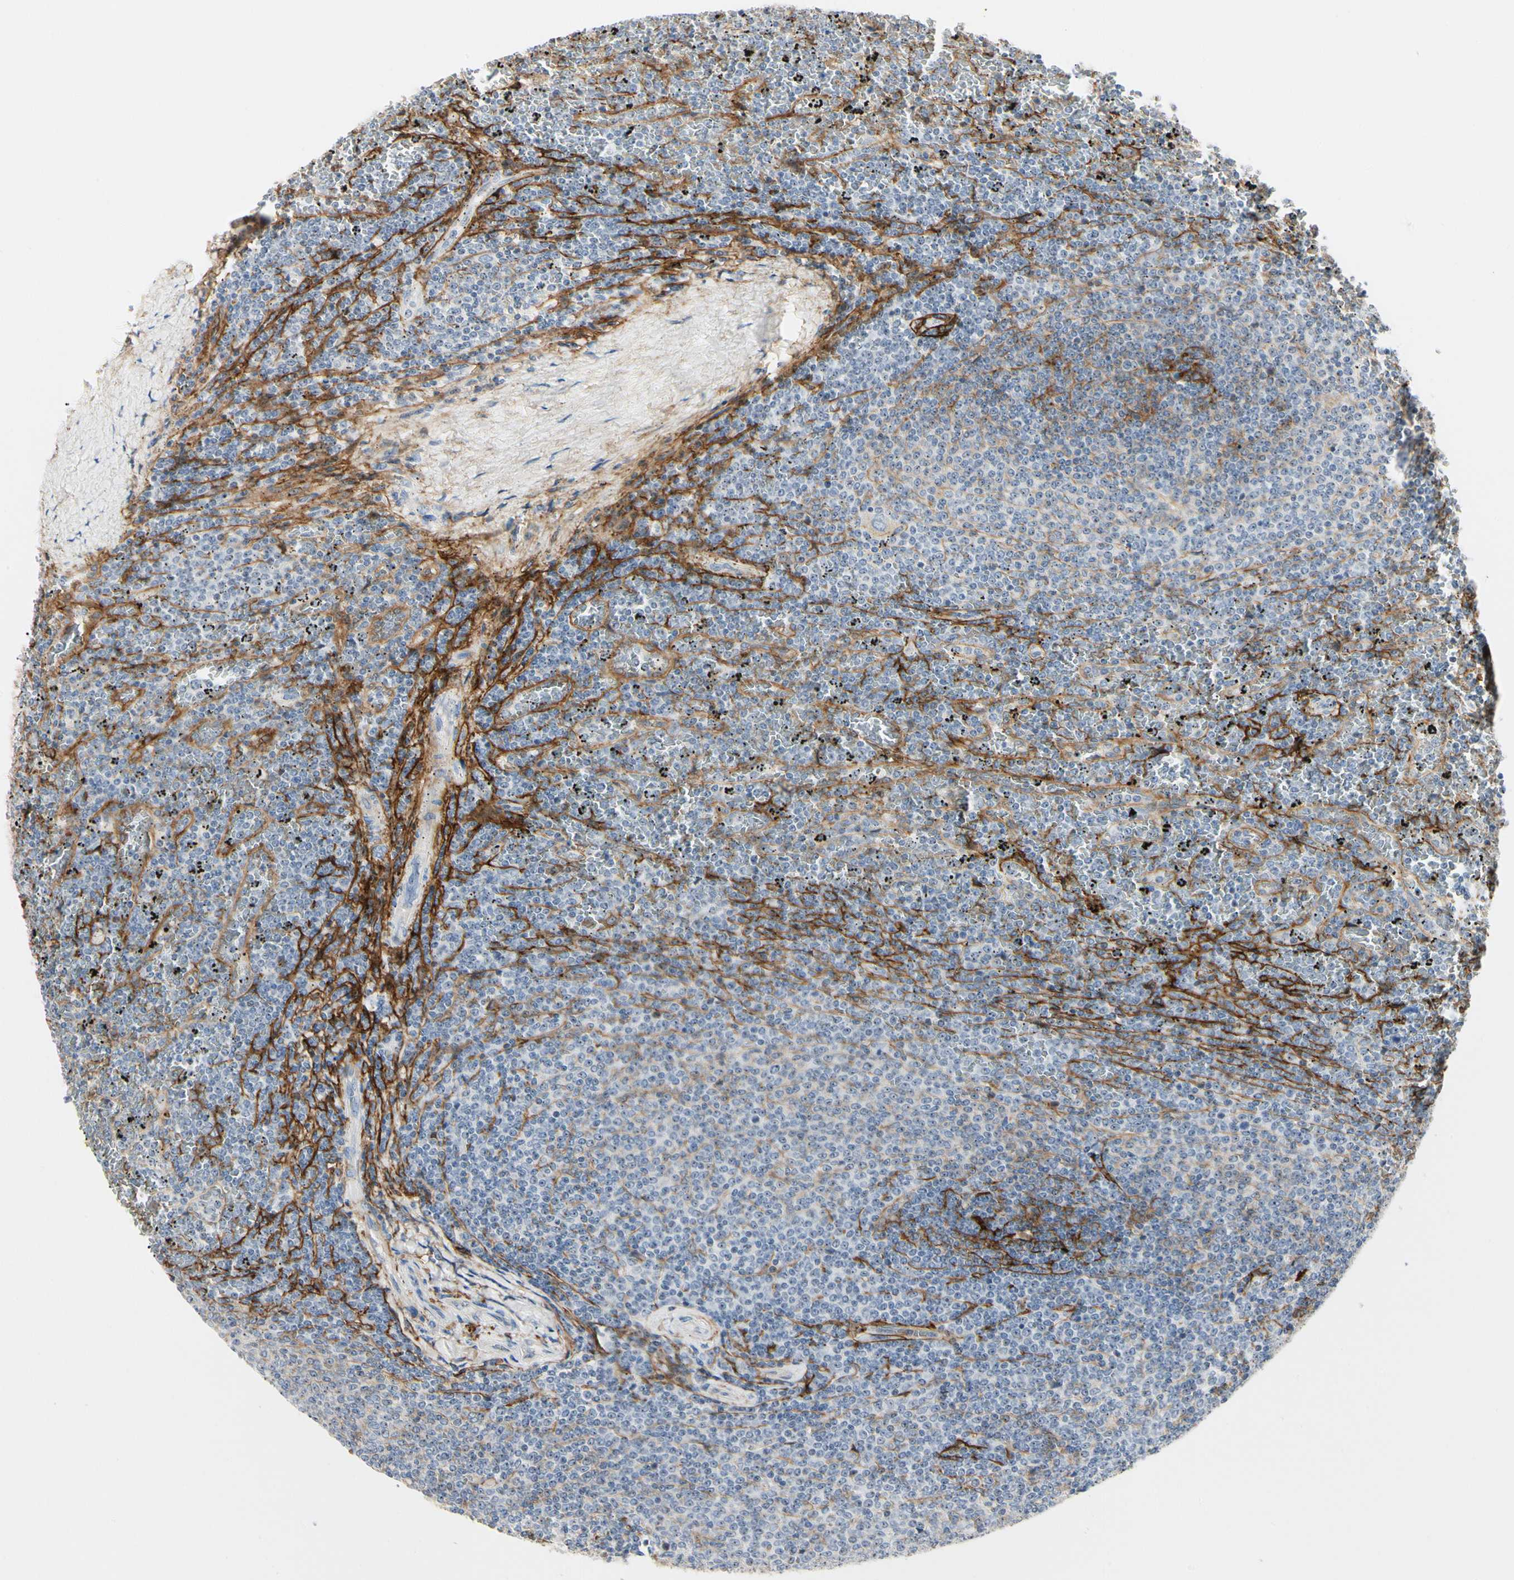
{"staining": {"intensity": "negative", "quantity": "none", "location": "none"}, "tissue": "lymphoma", "cell_type": "Tumor cells", "image_type": "cancer", "snomed": [{"axis": "morphology", "description": "Malignant lymphoma, non-Hodgkin's type, Low grade"}, {"axis": "topography", "description": "Spleen"}], "caption": "Image shows no protein staining in tumor cells of malignant lymphoma, non-Hodgkin's type (low-grade) tissue.", "gene": "GGT5", "patient": {"sex": "female", "age": 77}}